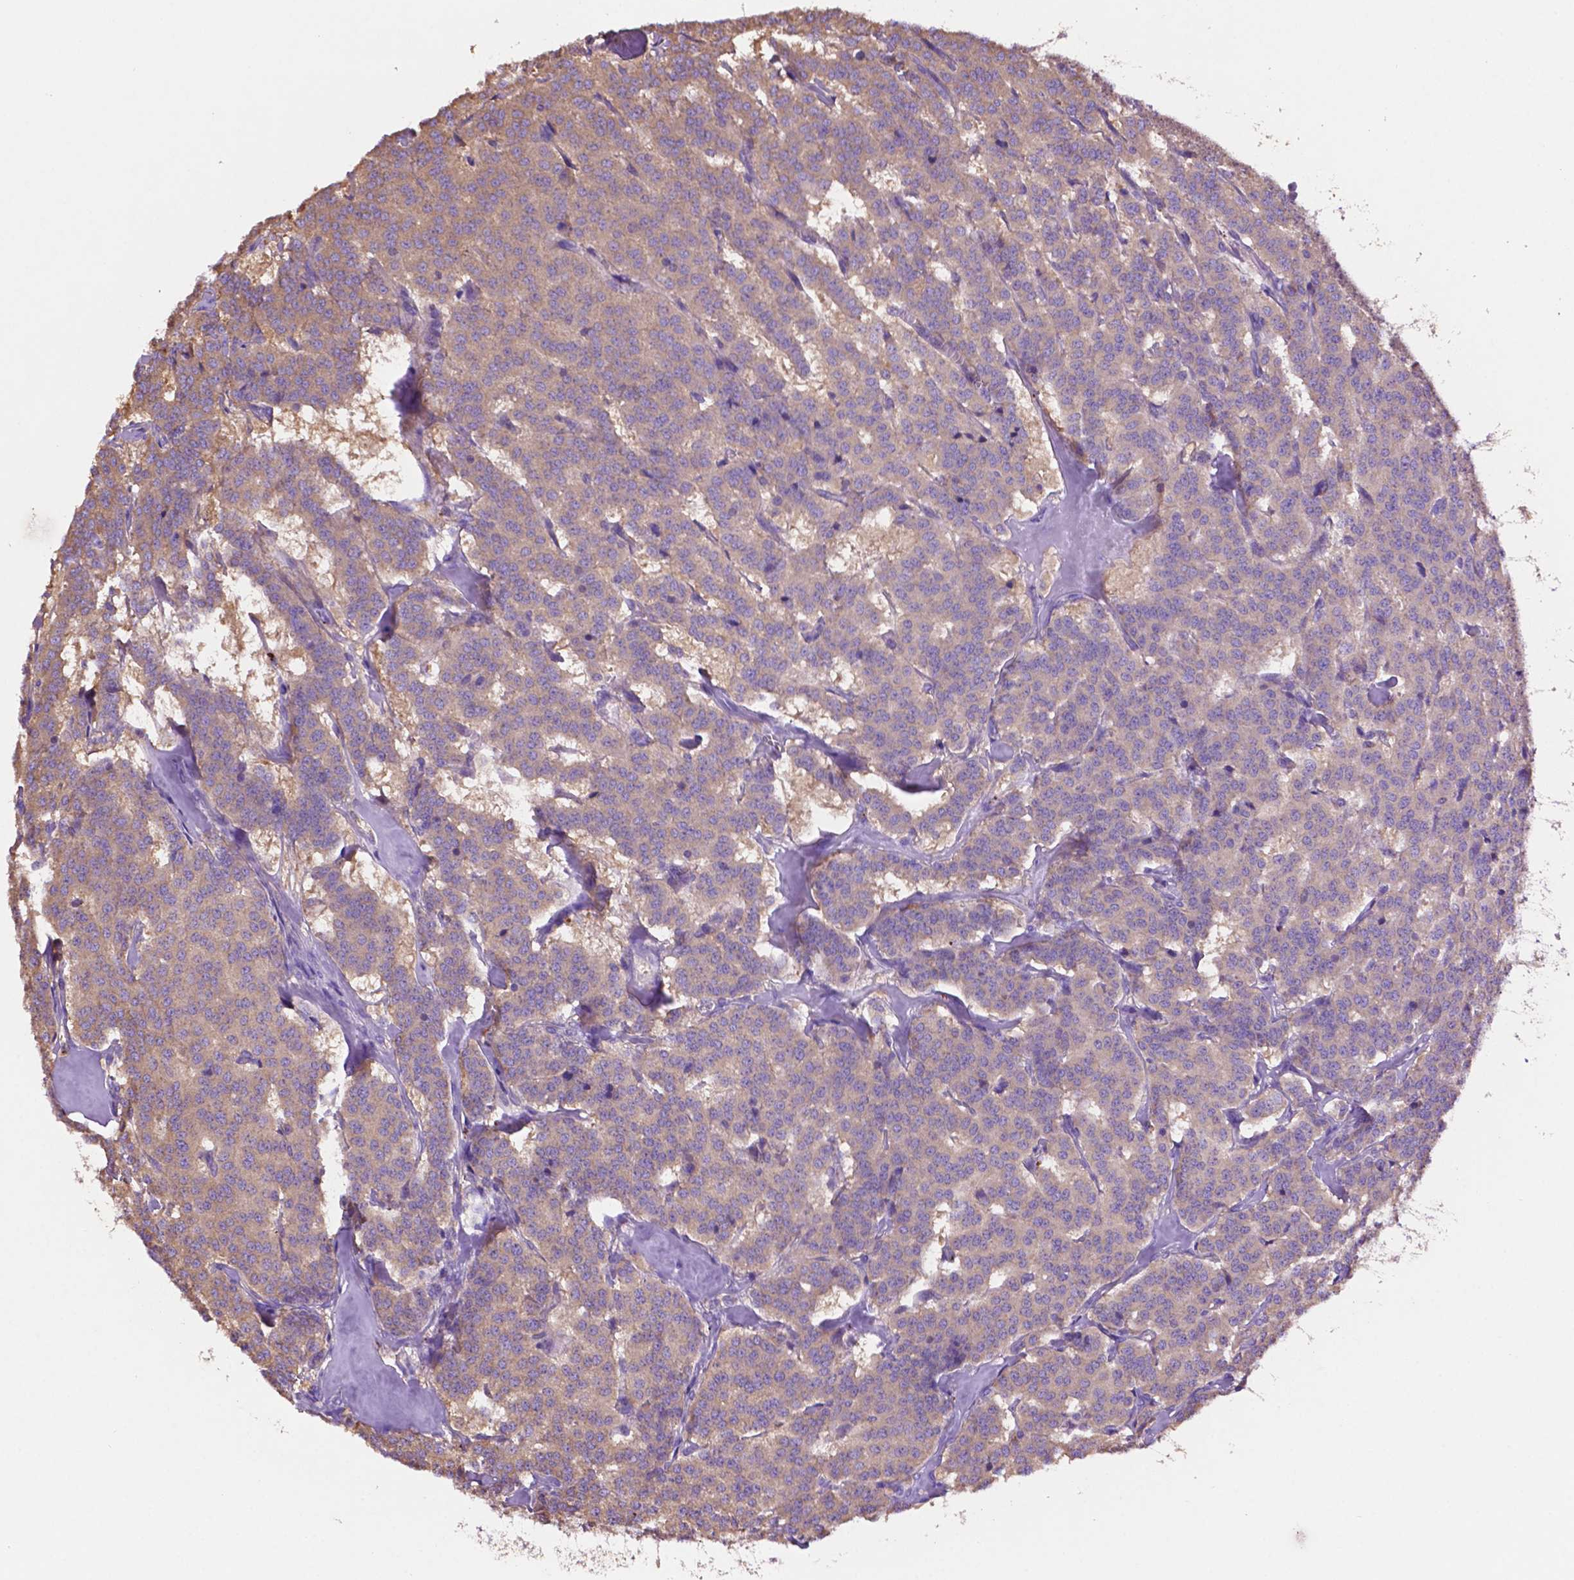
{"staining": {"intensity": "moderate", "quantity": "25%-75%", "location": "cytoplasmic/membranous"}, "tissue": "carcinoid", "cell_type": "Tumor cells", "image_type": "cancer", "snomed": [{"axis": "morphology", "description": "Normal tissue, NOS"}, {"axis": "morphology", "description": "Carcinoid, malignant, NOS"}, {"axis": "topography", "description": "Lung"}], "caption": "Protein staining shows moderate cytoplasmic/membranous expression in approximately 25%-75% of tumor cells in malignant carcinoid. The protein of interest is stained brown, and the nuclei are stained in blue (DAB (3,3'-diaminobenzidine) IHC with brightfield microscopy, high magnification).", "gene": "GDPD5", "patient": {"sex": "female", "age": 46}}